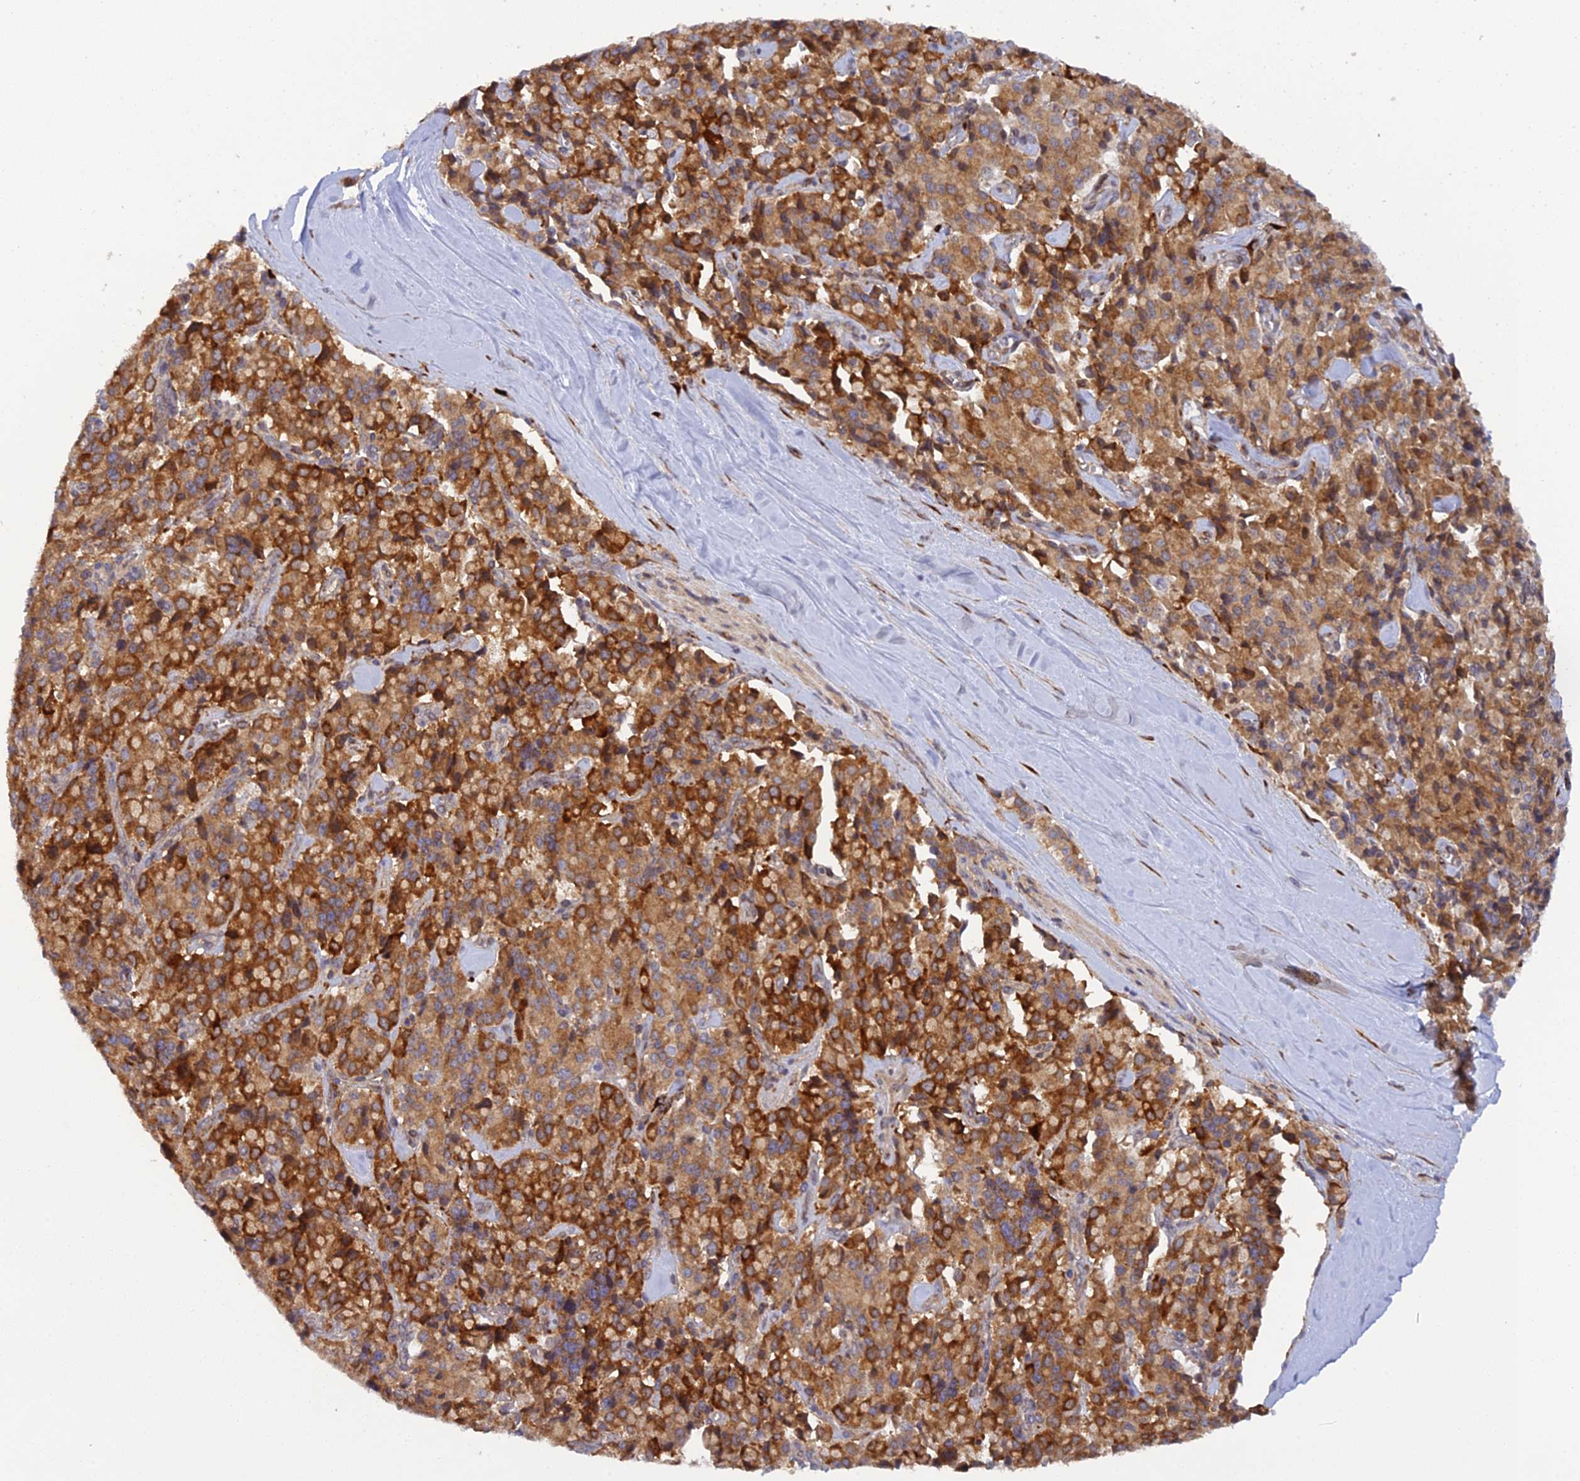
{"staining": {"intensity": "moderate", "quantity": ">75%", "location": "cytoplasmic/membranous"}, "tissue": "pancreatic cancer", "cell_type": "Tumor cells", "image_type": "cancer", "snomed": [{"axis": "morphology", "description": "Adenocarcinoma, NOS"}, {"axis": "topography", "description": "Pancreas"}], "caption": "A brown stain labels moderate cytoplasmic/membranous staining of a protein in human pancreatic cancer (adenocarcinoma) tumor cells.", "gene": "P3H3", "patient": {"sex": "male", "age": 65}}